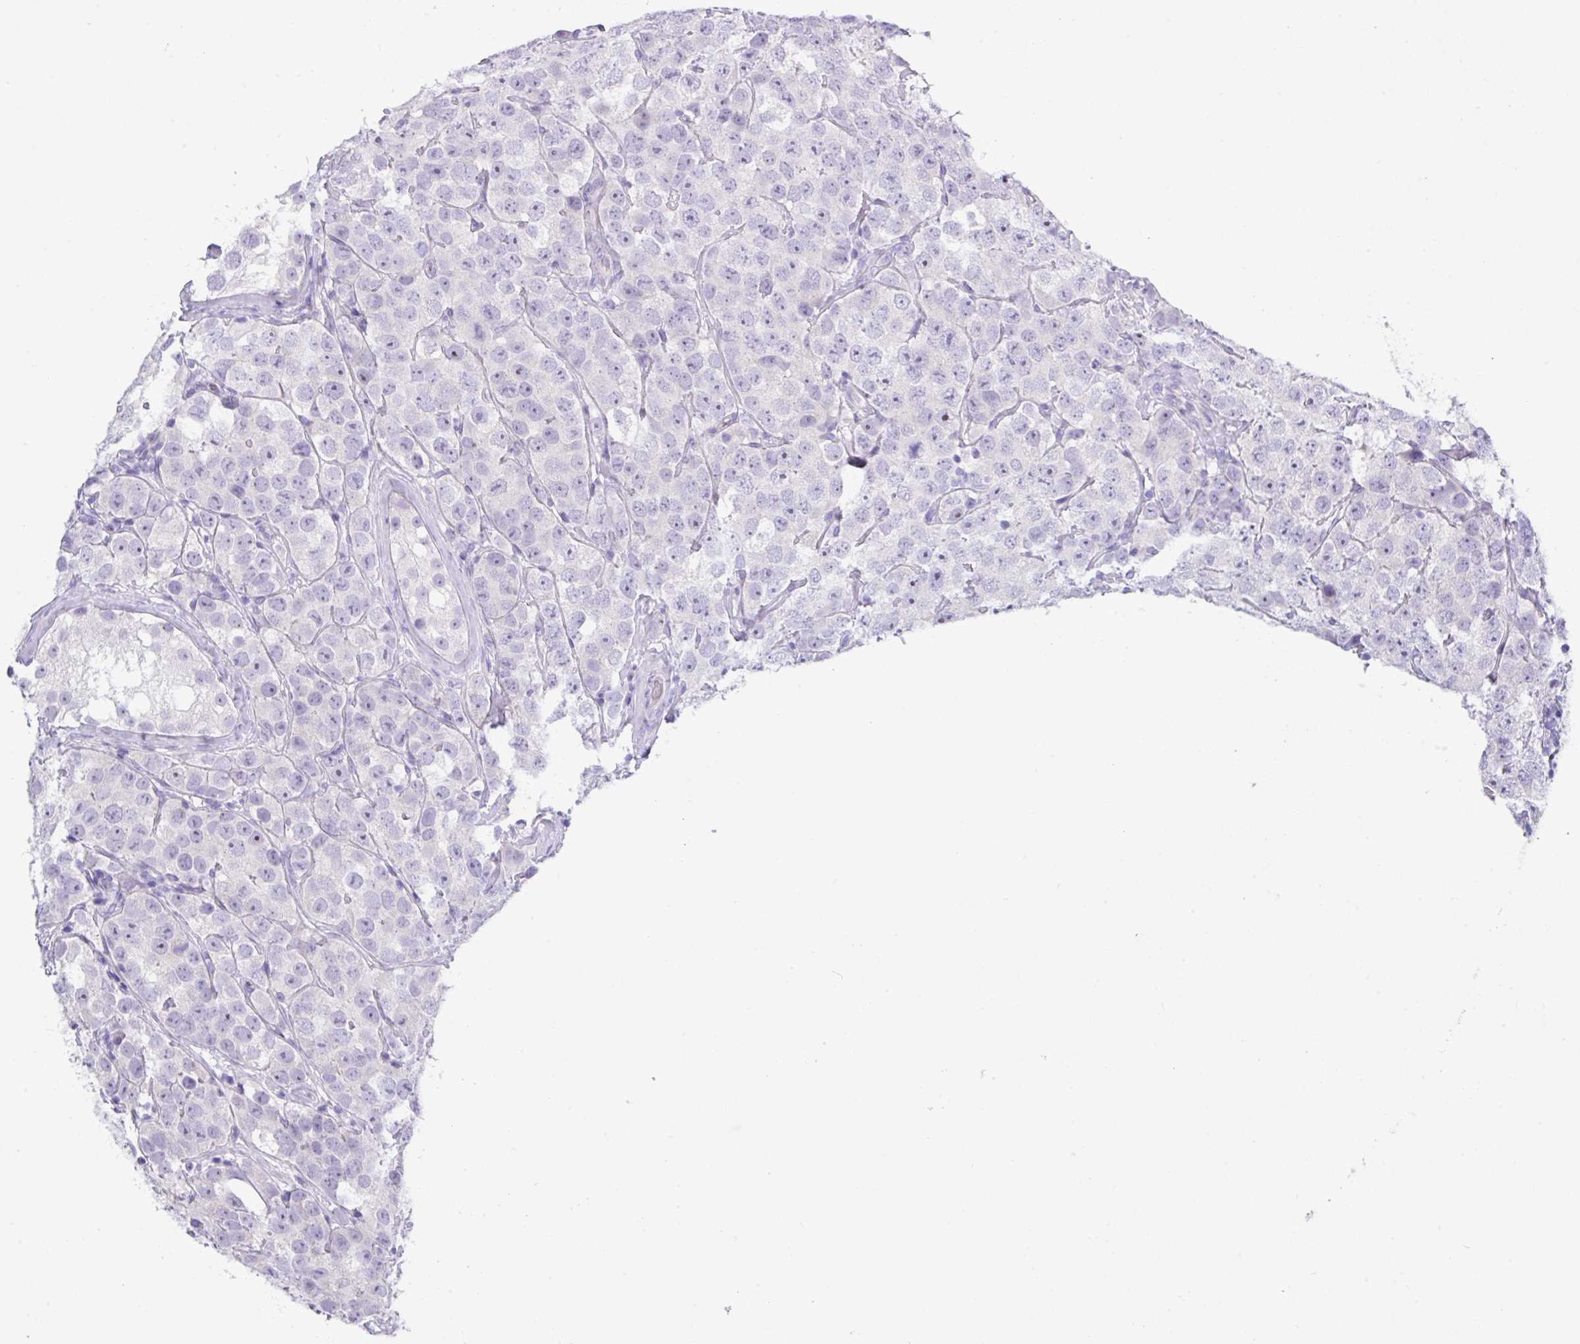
{"staining": {"intensity": "negative", "quantity": "none", "location": "none"}, "tissue": "testis cancer", "cell_type": "Tumor cells", "image_type": "cancer", "snomed": [{"axis": "morphology", "description": "Seminoma, NOS"}, {"axis": "topography", "description": "Testis"}], "caption": "A high-resolution histopathology image shows IHC staining of testis seminoma, which reveals no significant staining in tumor cells.", "gene": "MRM2", "patient": {"sex": "male", "age": 28}}